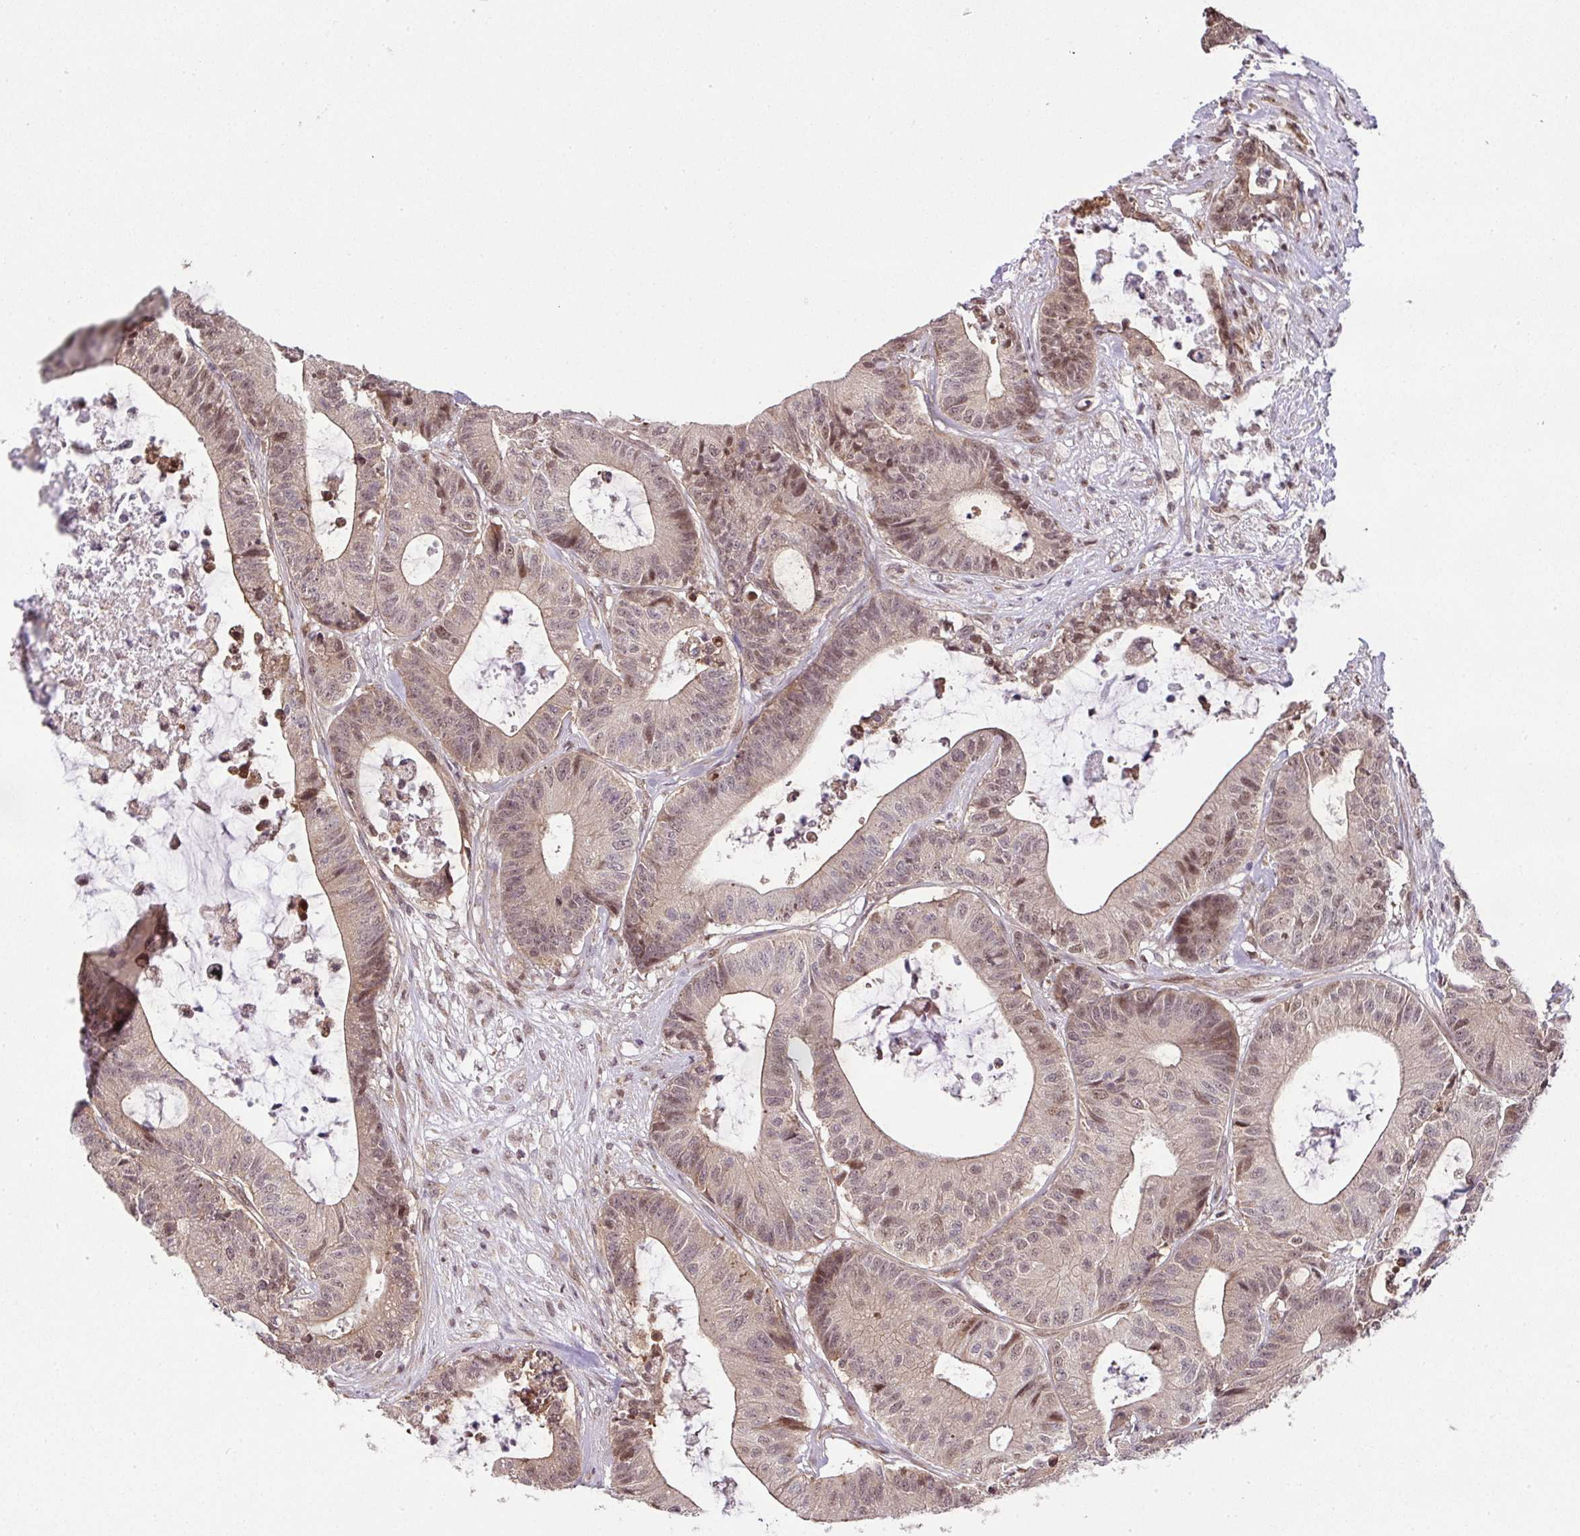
{"staining": {"intensity": "moderate", "quantity": "25%-75%", "location": "cytoplasmic/membranous,nuclear"}, "tissue": "colorectal cancer", "cell_type": "Tumor cells", "image_type": "cancer", "snomed": [{"axis": "morphology", "description": "Adenocarcinoma, NOS"}, {"axis": "topography", "description": "Colon"}], "caption": "Adenocarcinoma (colorectal) stained for a protein displays moderate cytoplasmic/membranous and nuclear positivity in tumor cells.", "gene": "PLK1", "patient": {"sex": "female", "age": 84}}